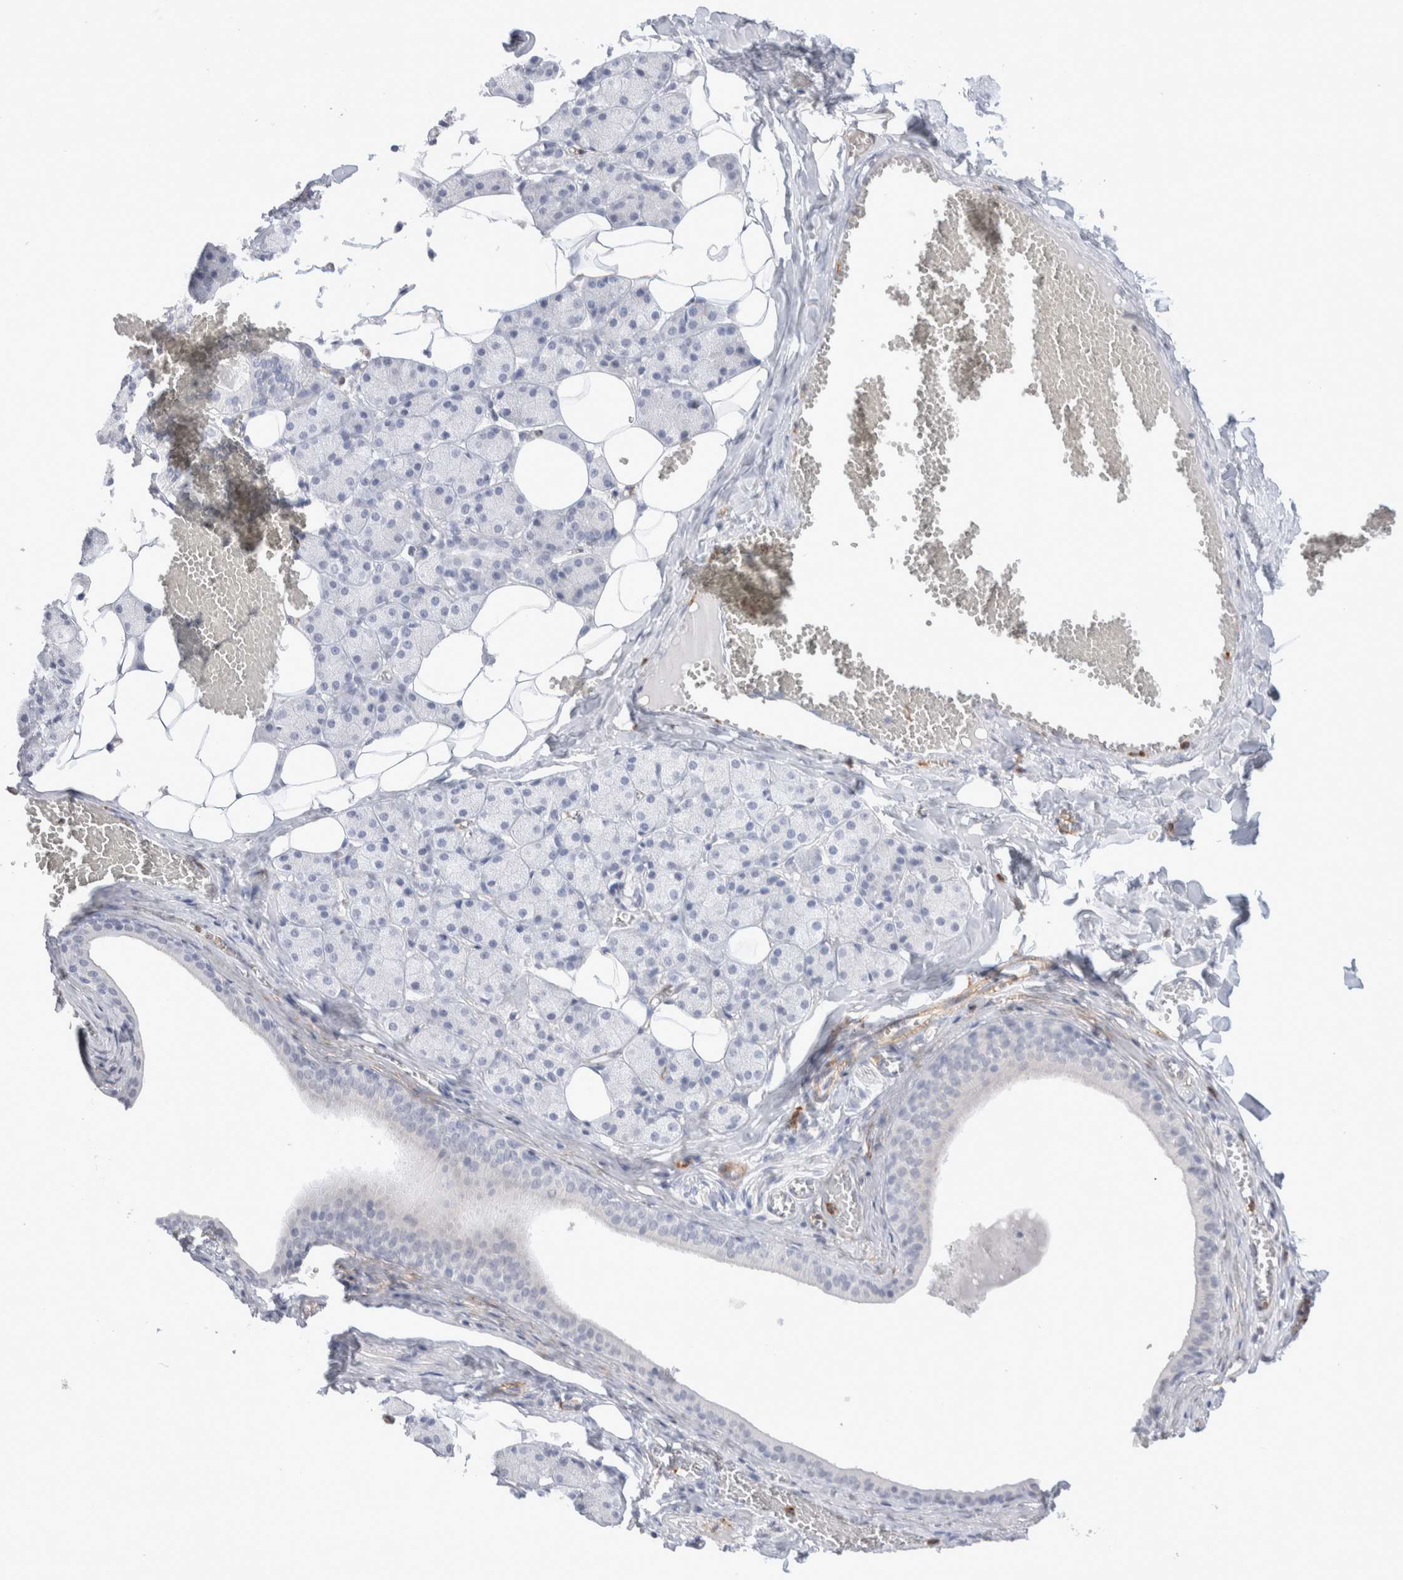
{"staining": {"intensity": "strong", "quantity": "<25%", "location": "cytoplasmic/membranous"}, "tissue": "salivary gland", "cell_type": "Glandular cells", "image_type": "normal", "snomed": [{"axis": "morphology", "description": "Normal tissue, NOS"}, {"axis": "topography", "description": "Salivary gland"}], "caption": "Approximately <25% of glandular cells in normal salivary gland show strong cytoplasmic/membranous protein positivity as visualized by brown immunohistochemical staining.", "gene": "SEPTIN4", "patient": {"sex": "female", "age": 33}}